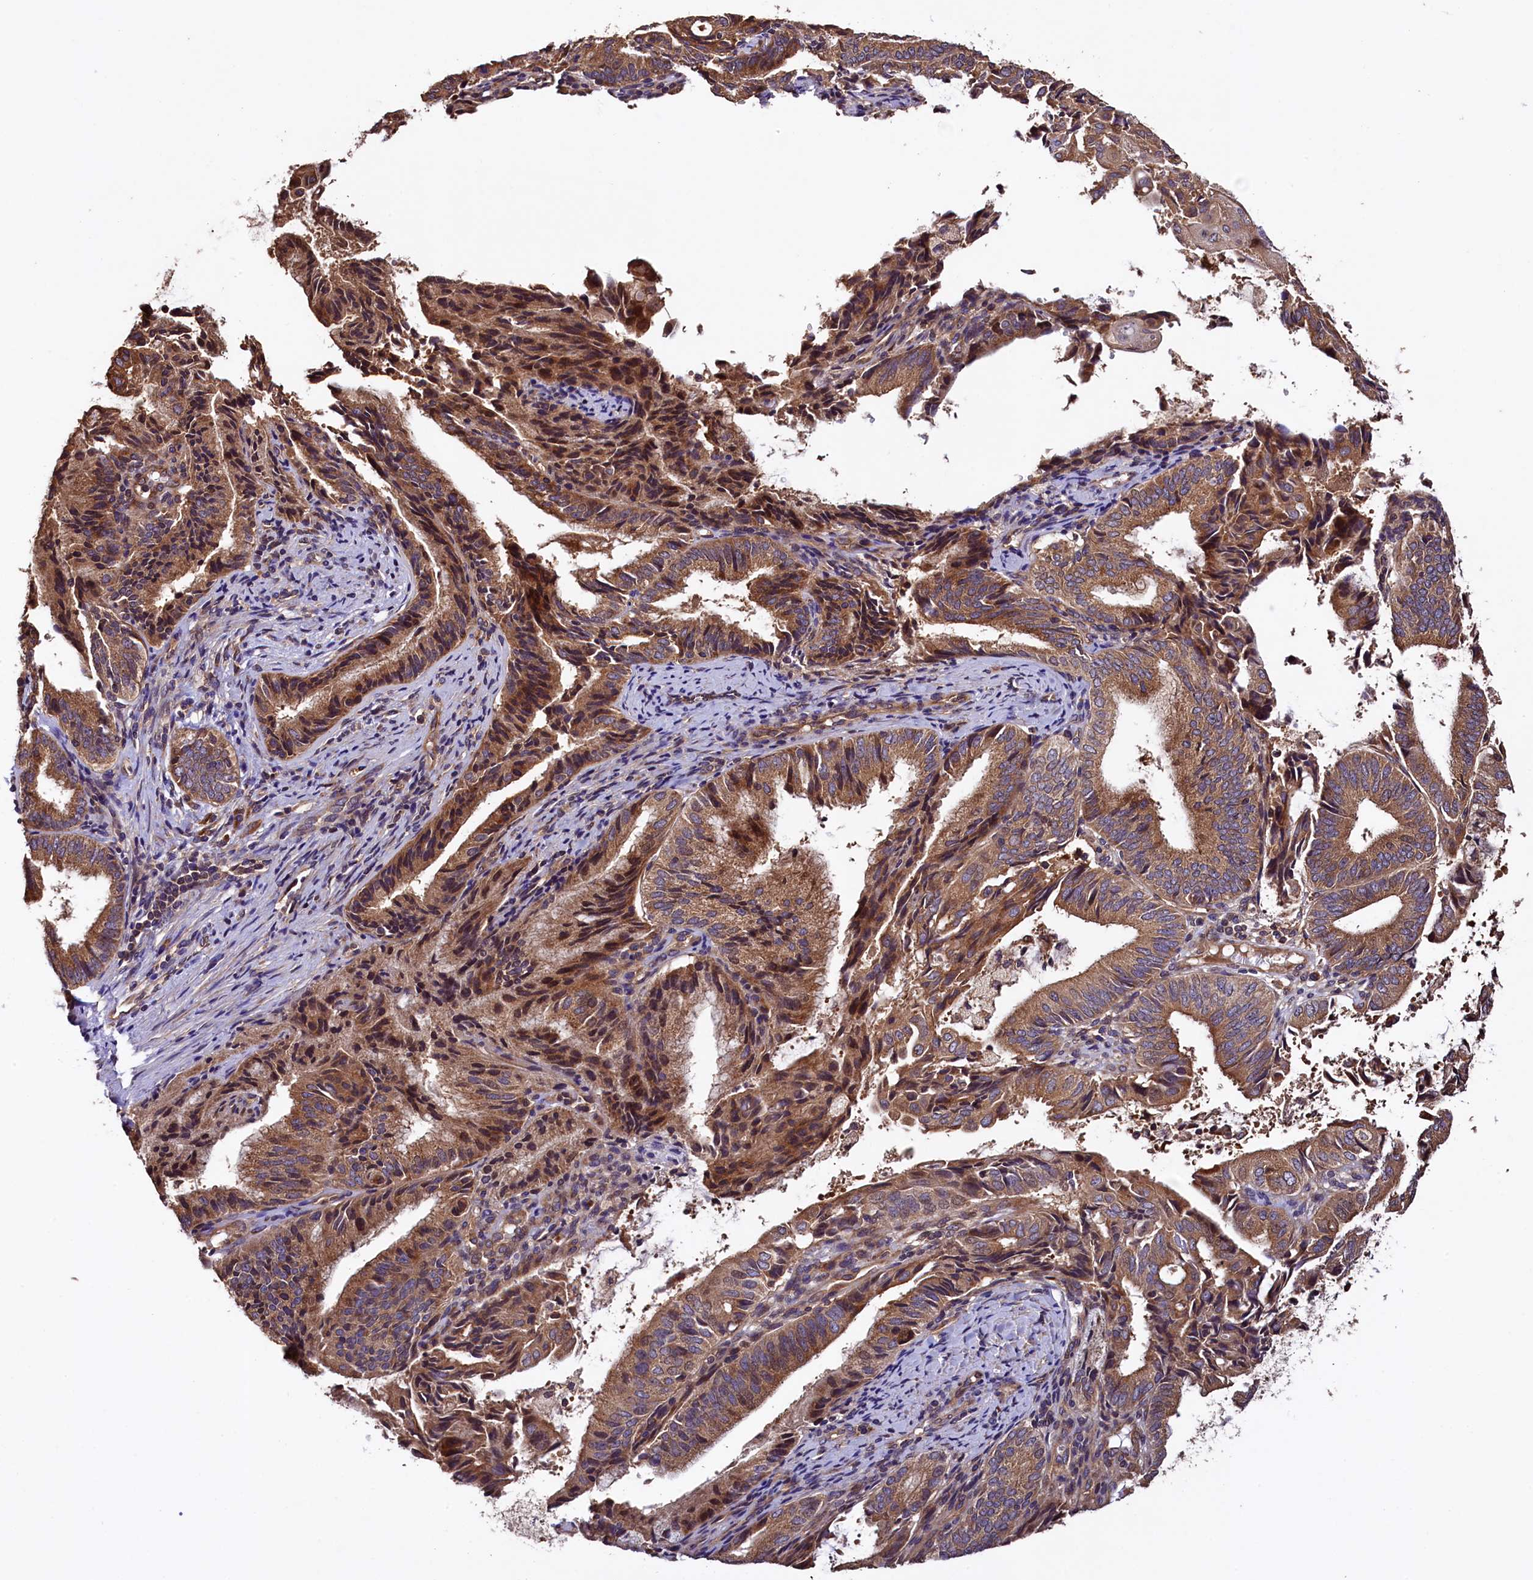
{"staining": {"intensity": "strong", "quantity": ">75%", "location": "cytoplasmic/membranous"}, "tissue": "endometrial cancer", "cell_type": "Tumor cells", "image_type": "cancer", "snomed": [{"axis": "morphology", "description": "Adenocarcinoma, NOS"}, {"axis": "topography", "description": "Endometrium"}], "caption": "The image demonstrates immunohistochemical staining of adenocarcinoma (endometrial). There is strong cytoplasmic/membranous expression is appreciated in approximately >75% of tumor cells.", "gene": "KLC2", "patient": {"sex": "female", "age": 49}}